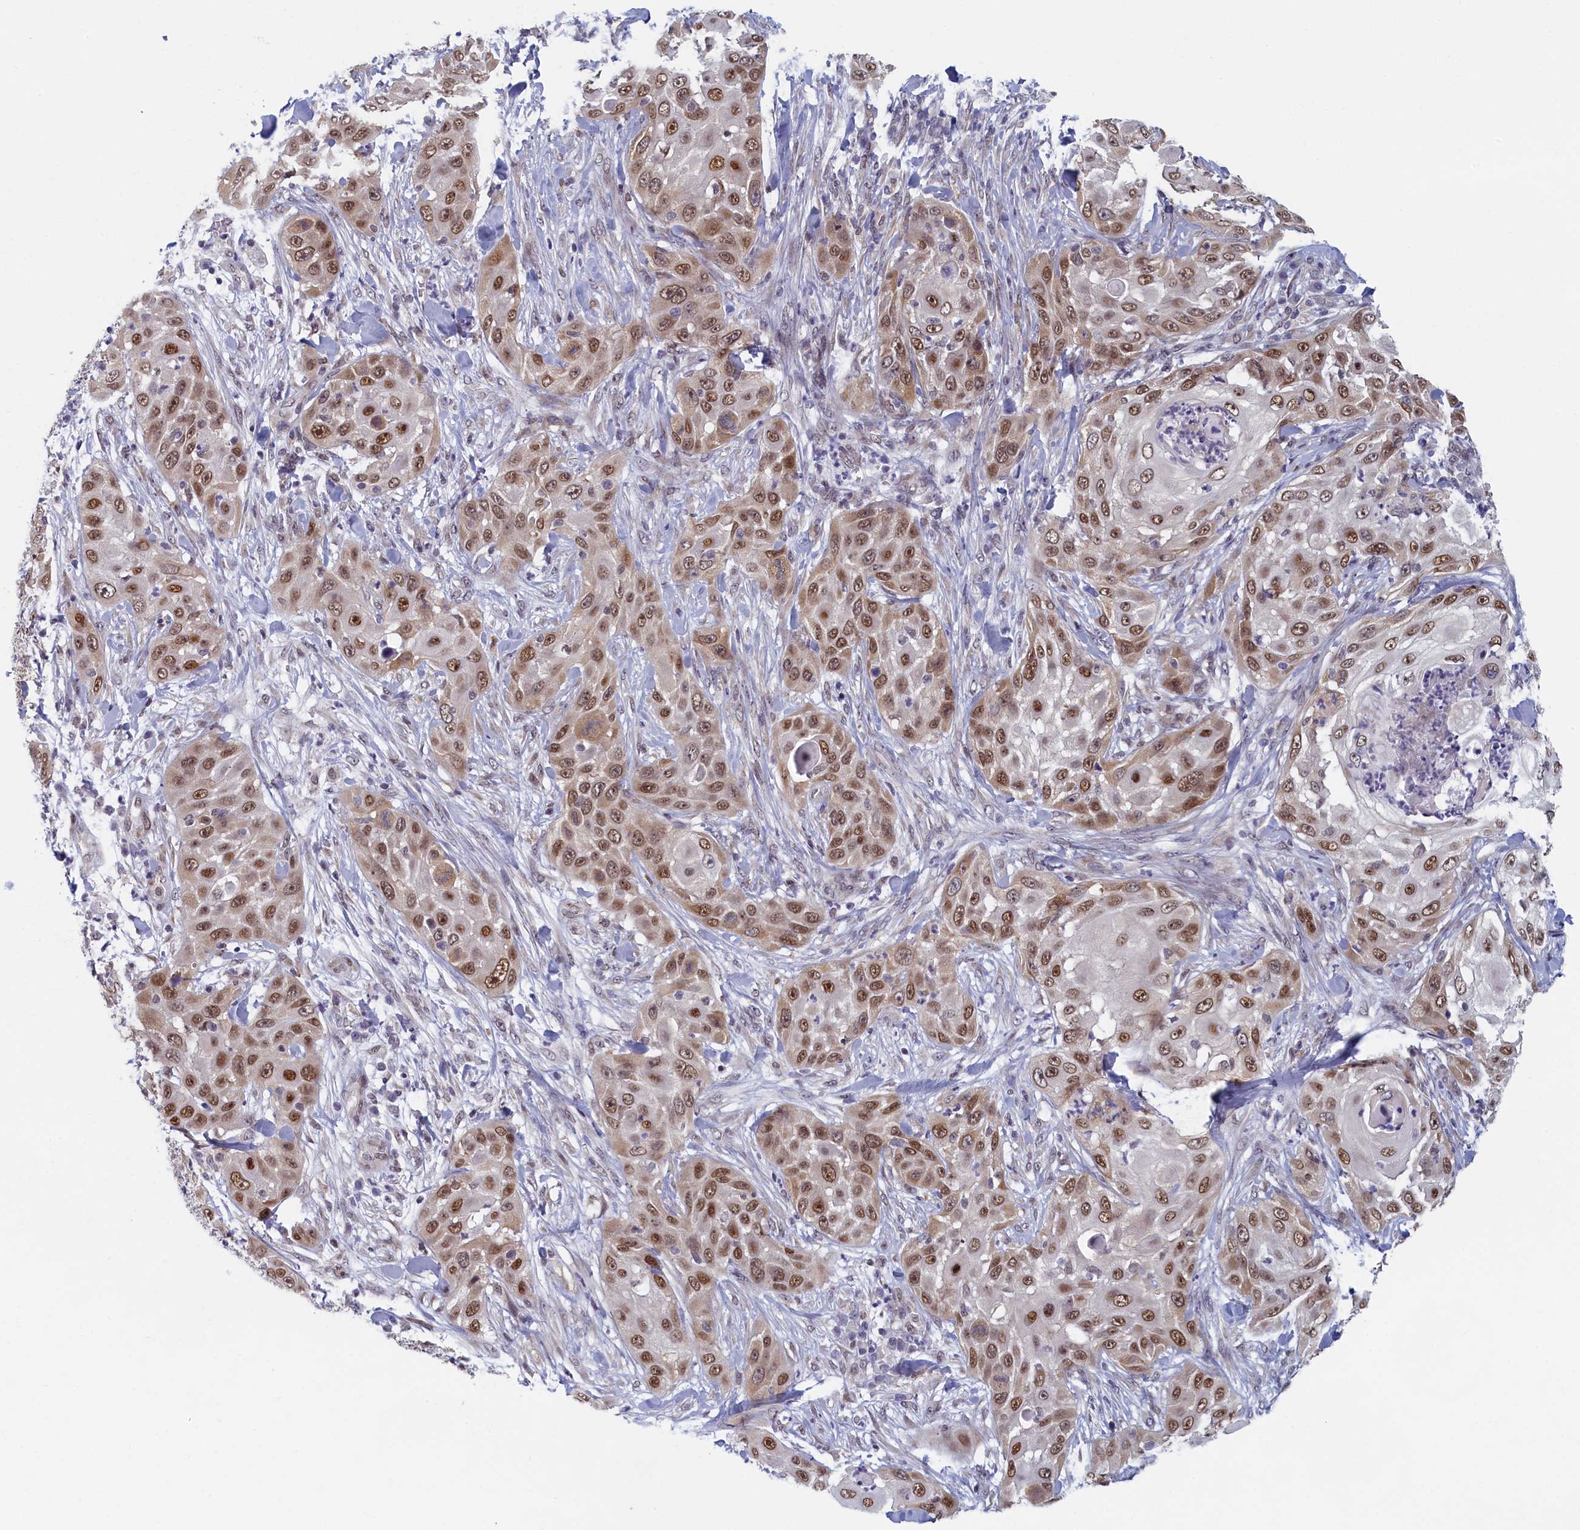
{"staining": {"intensity": "moderate", "quantity": ">75%", "location": "nuclear"}, "tissue": "skin cancer", "cell_type": "Tumor cells", "image_type": "cancer", "snomed": [{"axis": "morphology", "description": "Squamous cell carcinoma, NOS"}, {"axis": "topography", "description": "Skin"}], "caption": "High-magnification brightfield microscopy of skin cancer stained with DAB (3,3'-diaminobenzidine) (brown) and counterstained with hematoxylin (blue). tumor cells exhibit moderate nuclear staining is seen in approximately>75% of cells.", "gene": "DNAJC17", "patient": {"sex": "female", "age": 44}}